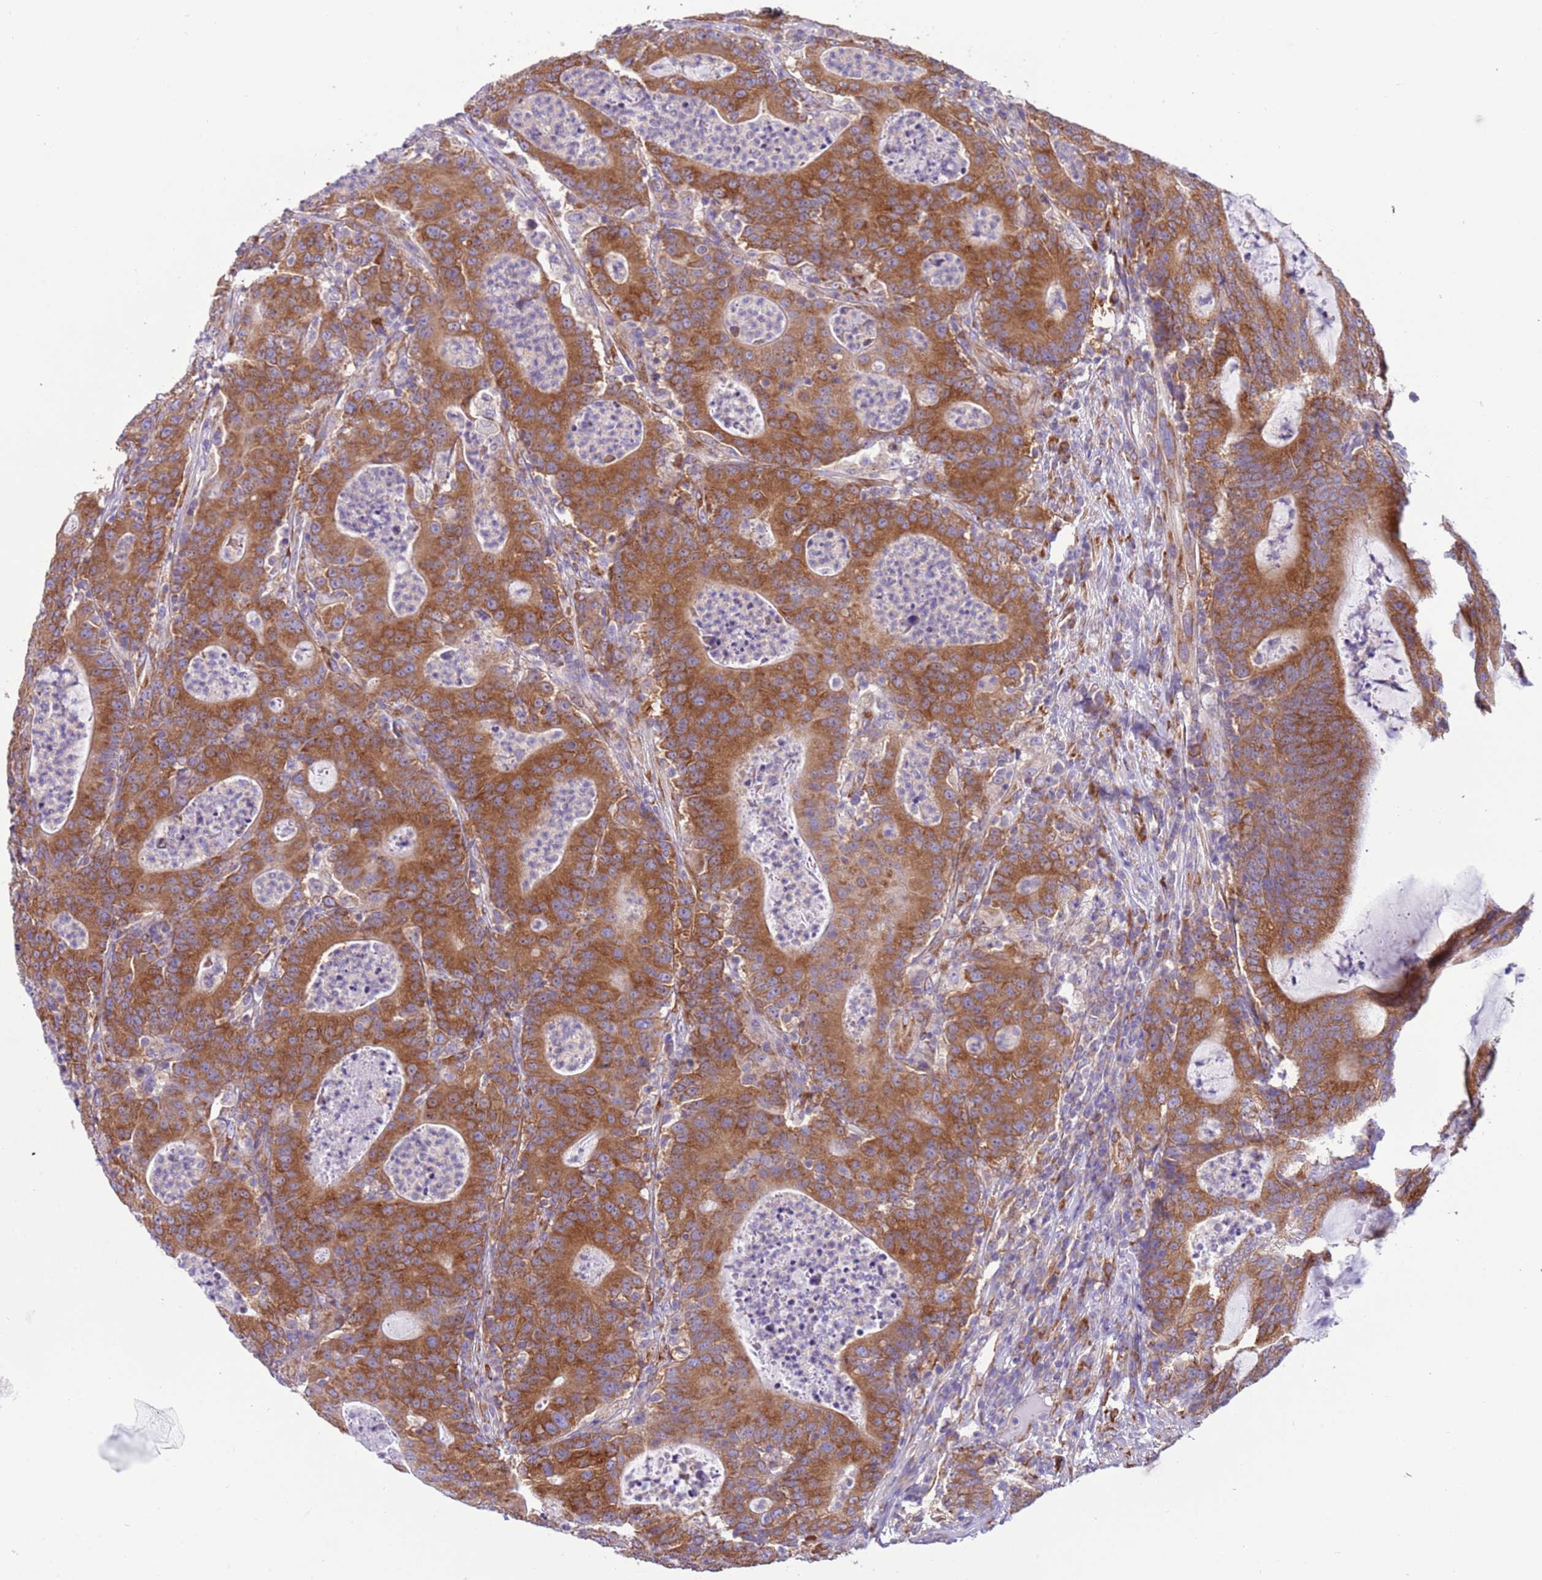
{"staining": {"intensity": "strong", "quantity": ">75%", "location": "cytoplasmic/membranous"}, "tissue": "colorectal cancer", "cell_type": "Tumor cells", "image_type": "cancer", "snomed": [{"axis": "morphology", "description": "Adenocarcinoma, NOS"}, {"axis": "topography", "description": "Colon"}], "caption": "Colorectal adenocarcinoma stained with a brown dye shows strong cytoplasmic/membranous positive positivity in approximately >75% of tumor cells.", "gene": "VARS1", "patient": {"sex": "male", "age": 83}}